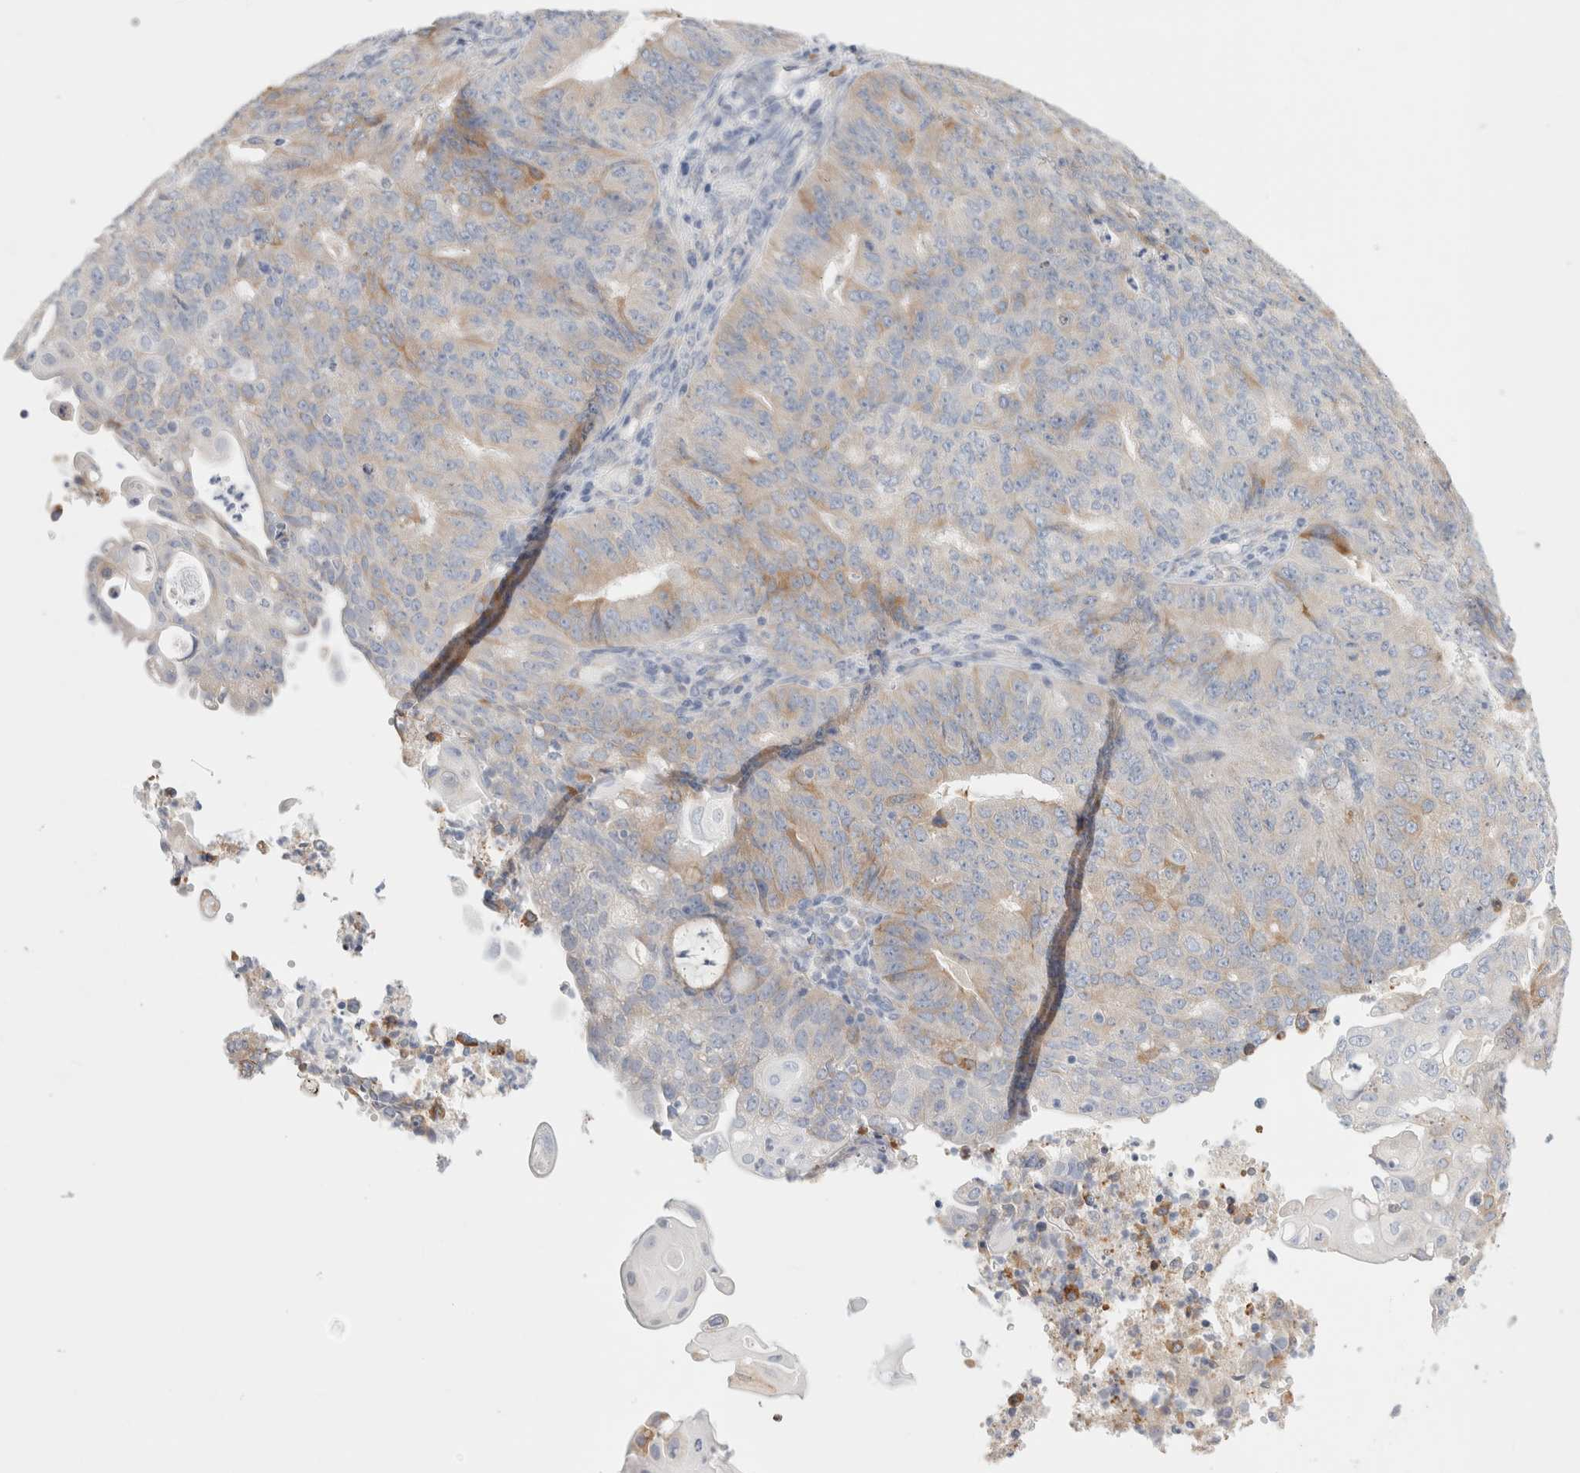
{"staining": {"intensity": "moderate", "quantity": "<25%", "location": "cytoplasmic/membranous"}, "tissue": "endometrial cancer", "cell_type": "Tumor cells", "image_type": "cancer", "snomed": [{"axis": "morphology", "description": "Adenocarcinoma, NOS"}, {"axis": "topography", "description": "Endometrium"}], "caption": "Endometrial cancer (adenocarcinoma) stained for a protein demonstrates moderate cytoplasmic/membranous positivity in tumor cells.", "gene": "CSK", "patient": {"sex": "female", "age": 32}}